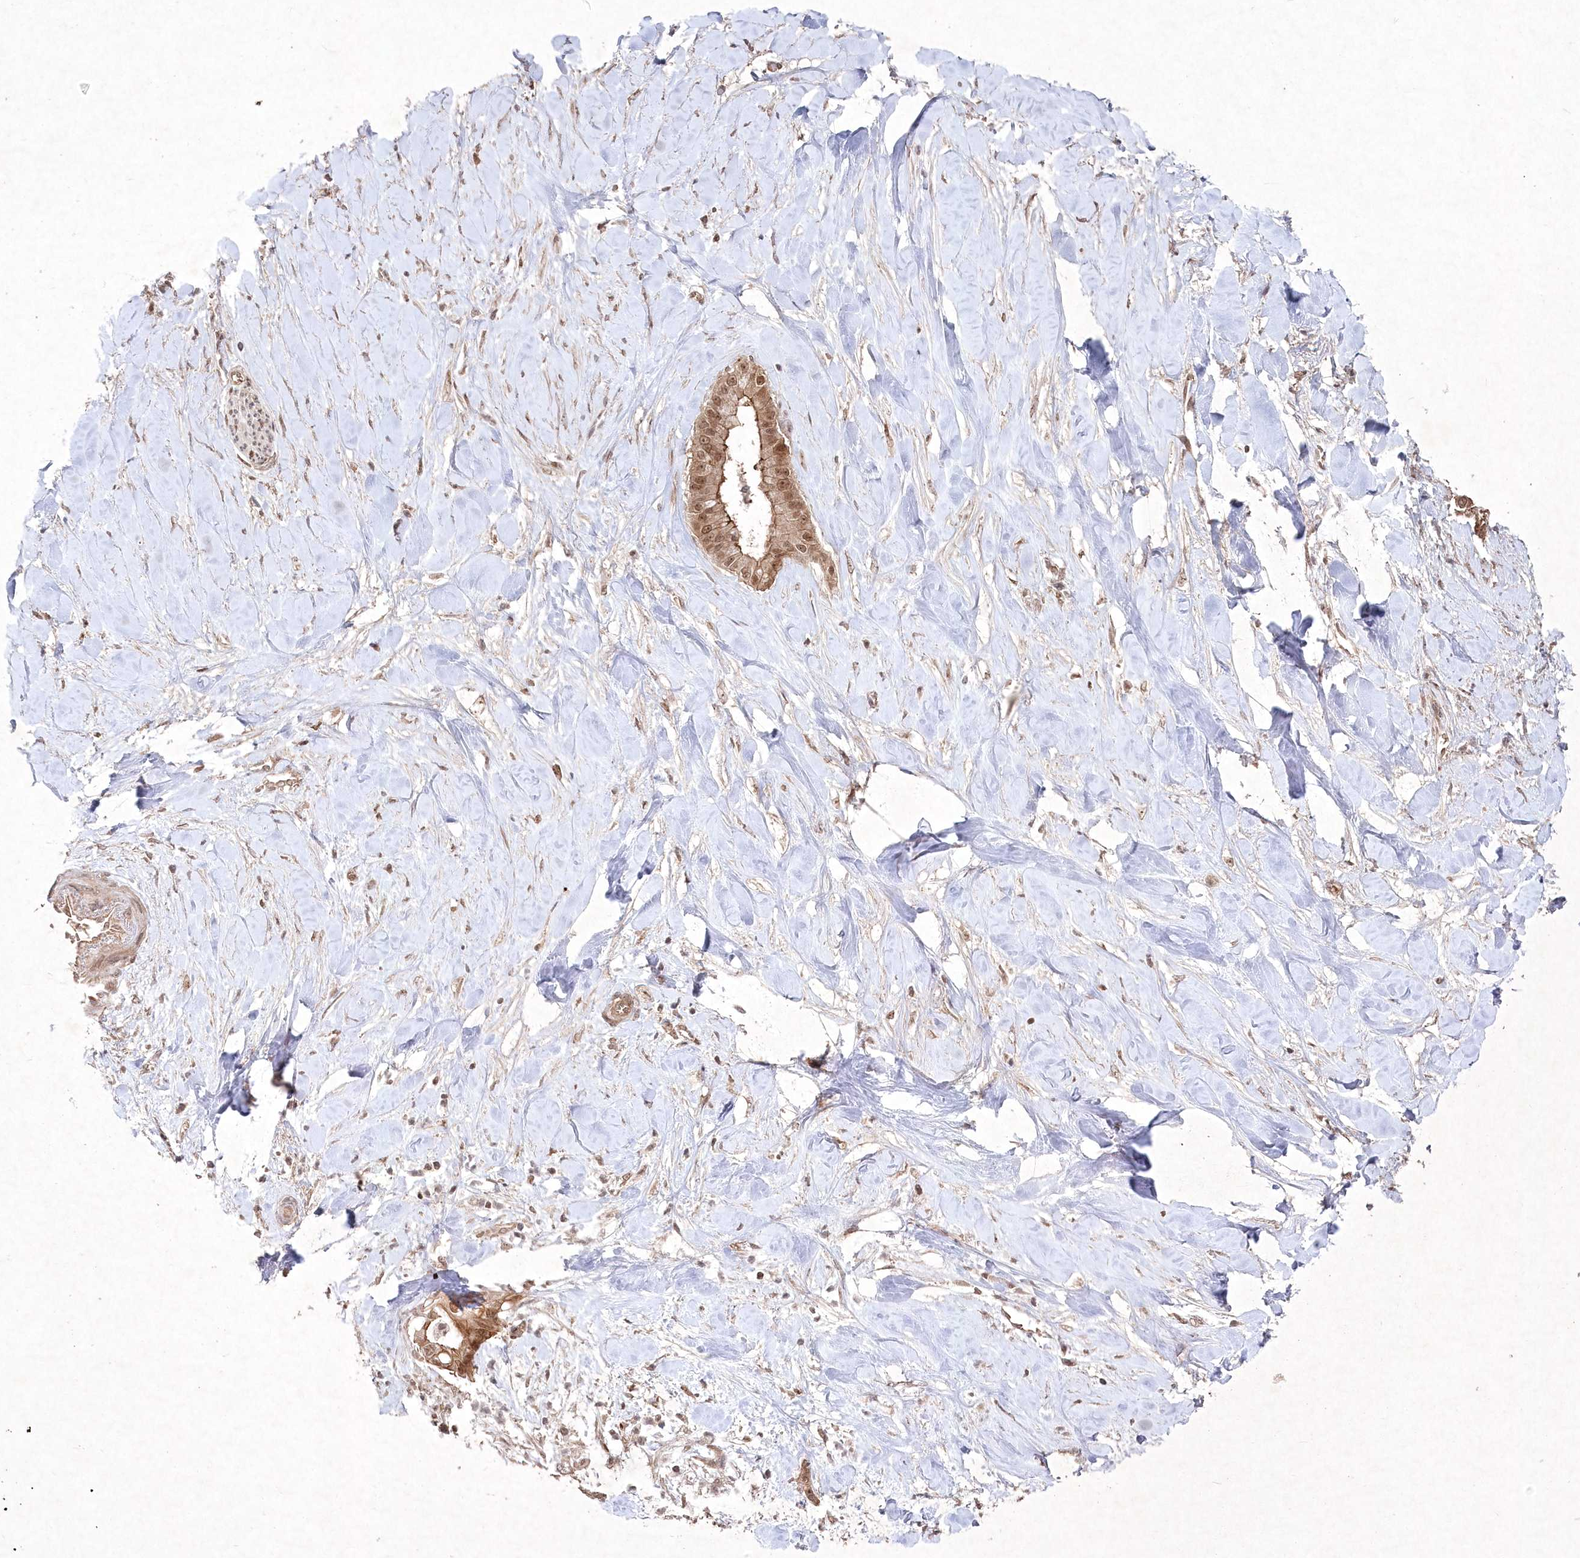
{"staining": {"intensity": "strong", "quantity": ">75%", "location": "cytoplasmic/membranous,nuclear"}, "tissue": "liver cancer", "cell_type": "Tumor cells", "image_type": "cancer", "snomed": [{"axis": "morphology", "description": "Cholangiocarcinoma"}, {"axis": "topography", "description": "Liver"}], "caption": "This photomicrograph exhibits immunohistochemistry (IHC) staining of human liver cancer, with high strong cytoplasmic/membranous and nuclear positivity in about >75% of tumor cells.", "gene": "FBXL17", "patient": {"sex": "female", "age": 54}}